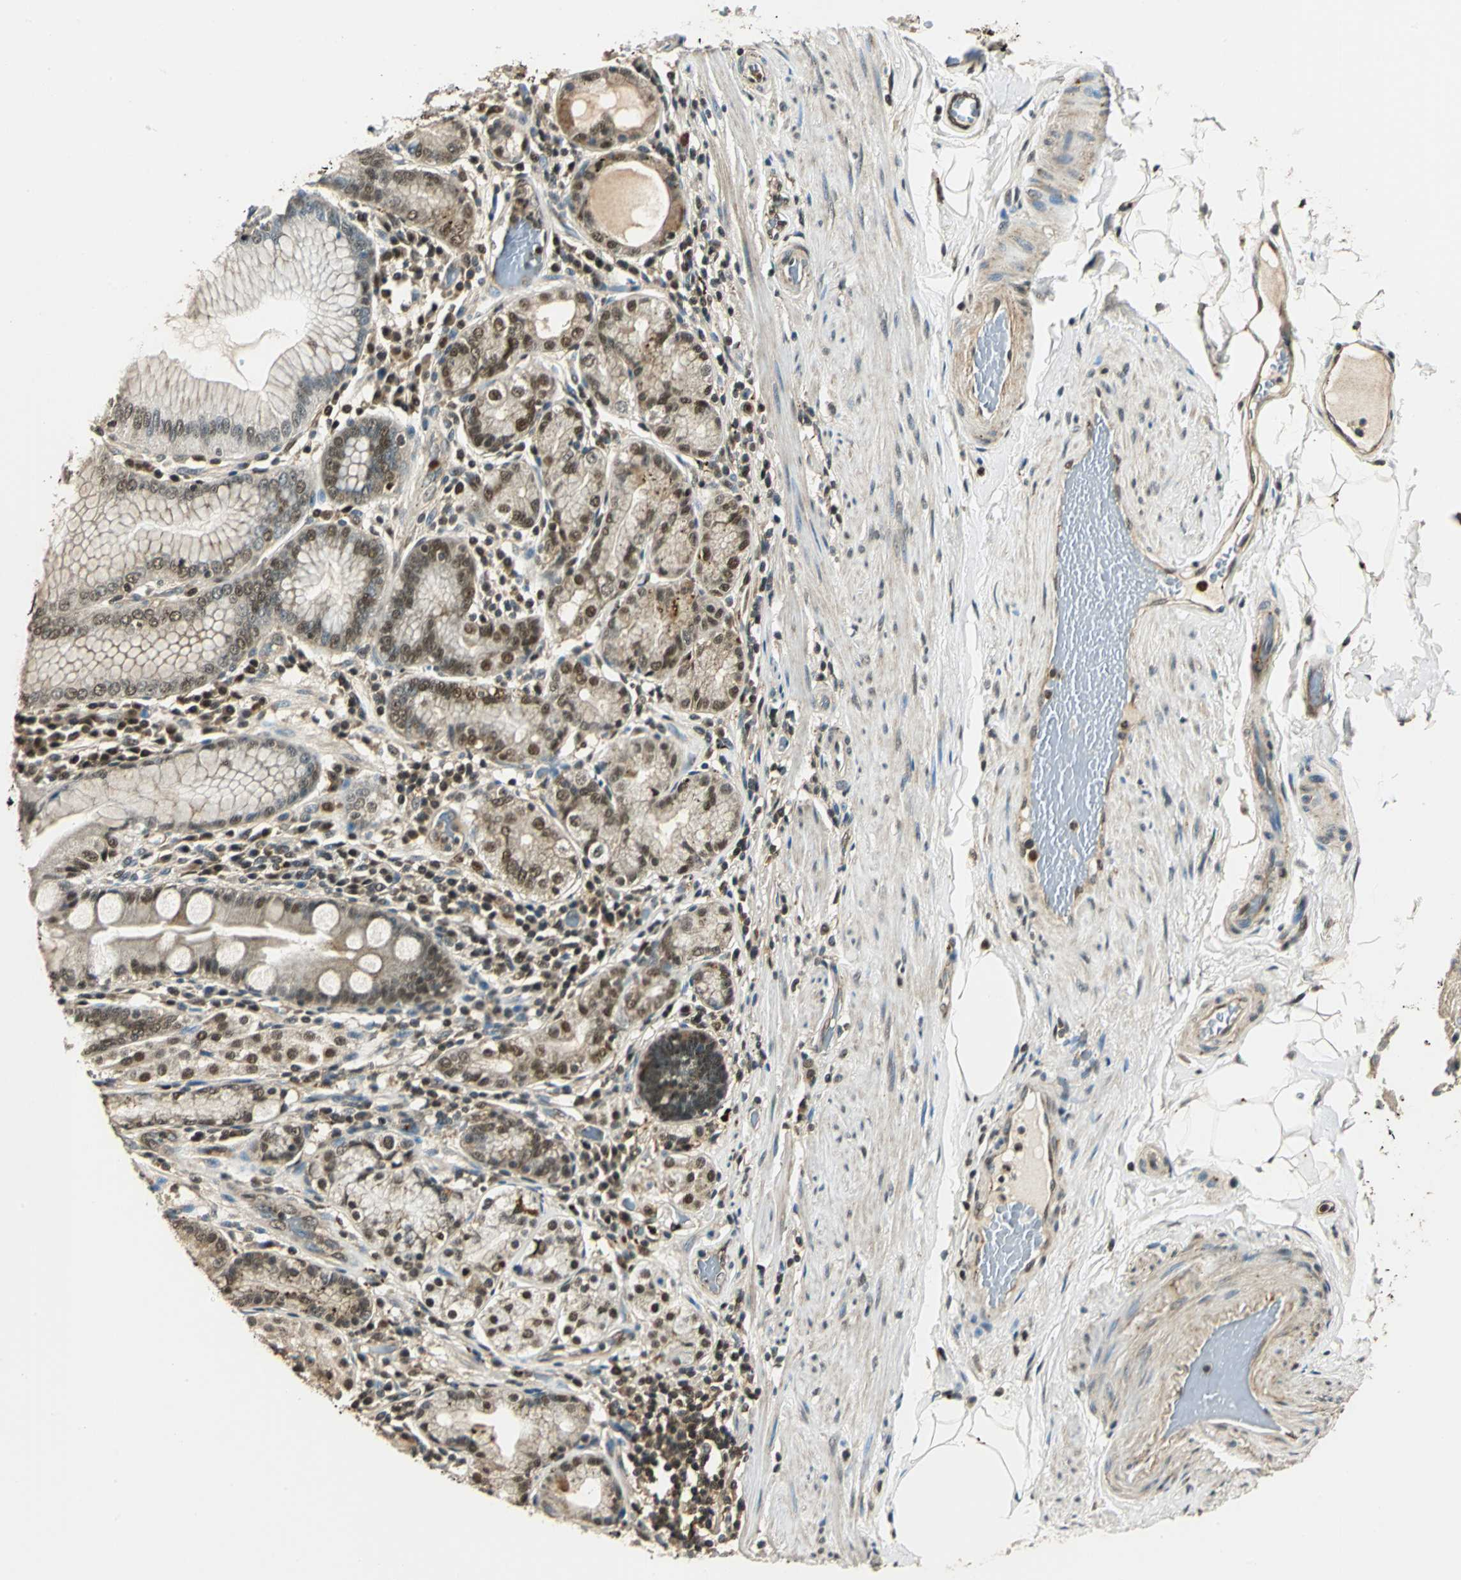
{"staining": {"intensity": "moderate", "quantity": ">75%", "location": "cytoplasmic/membranous,nuclear"}, "tissue": "stomach", "cell_type": "Glandular cells", "image_type": "normal", "snomed": [{"axis": "morphology", "description": "Normal tissue, NOS"}, {"axis": "topography", "description": "Stomach, lower"}], "caption": "The histopathology image displays a brown stain indicating the presence of a protein in the cytoplasmic/membranous,nuclear of glandular cells in stomach.", "gene": "PPP1R13L", "patient": {"sex": "female", "age": 76}}